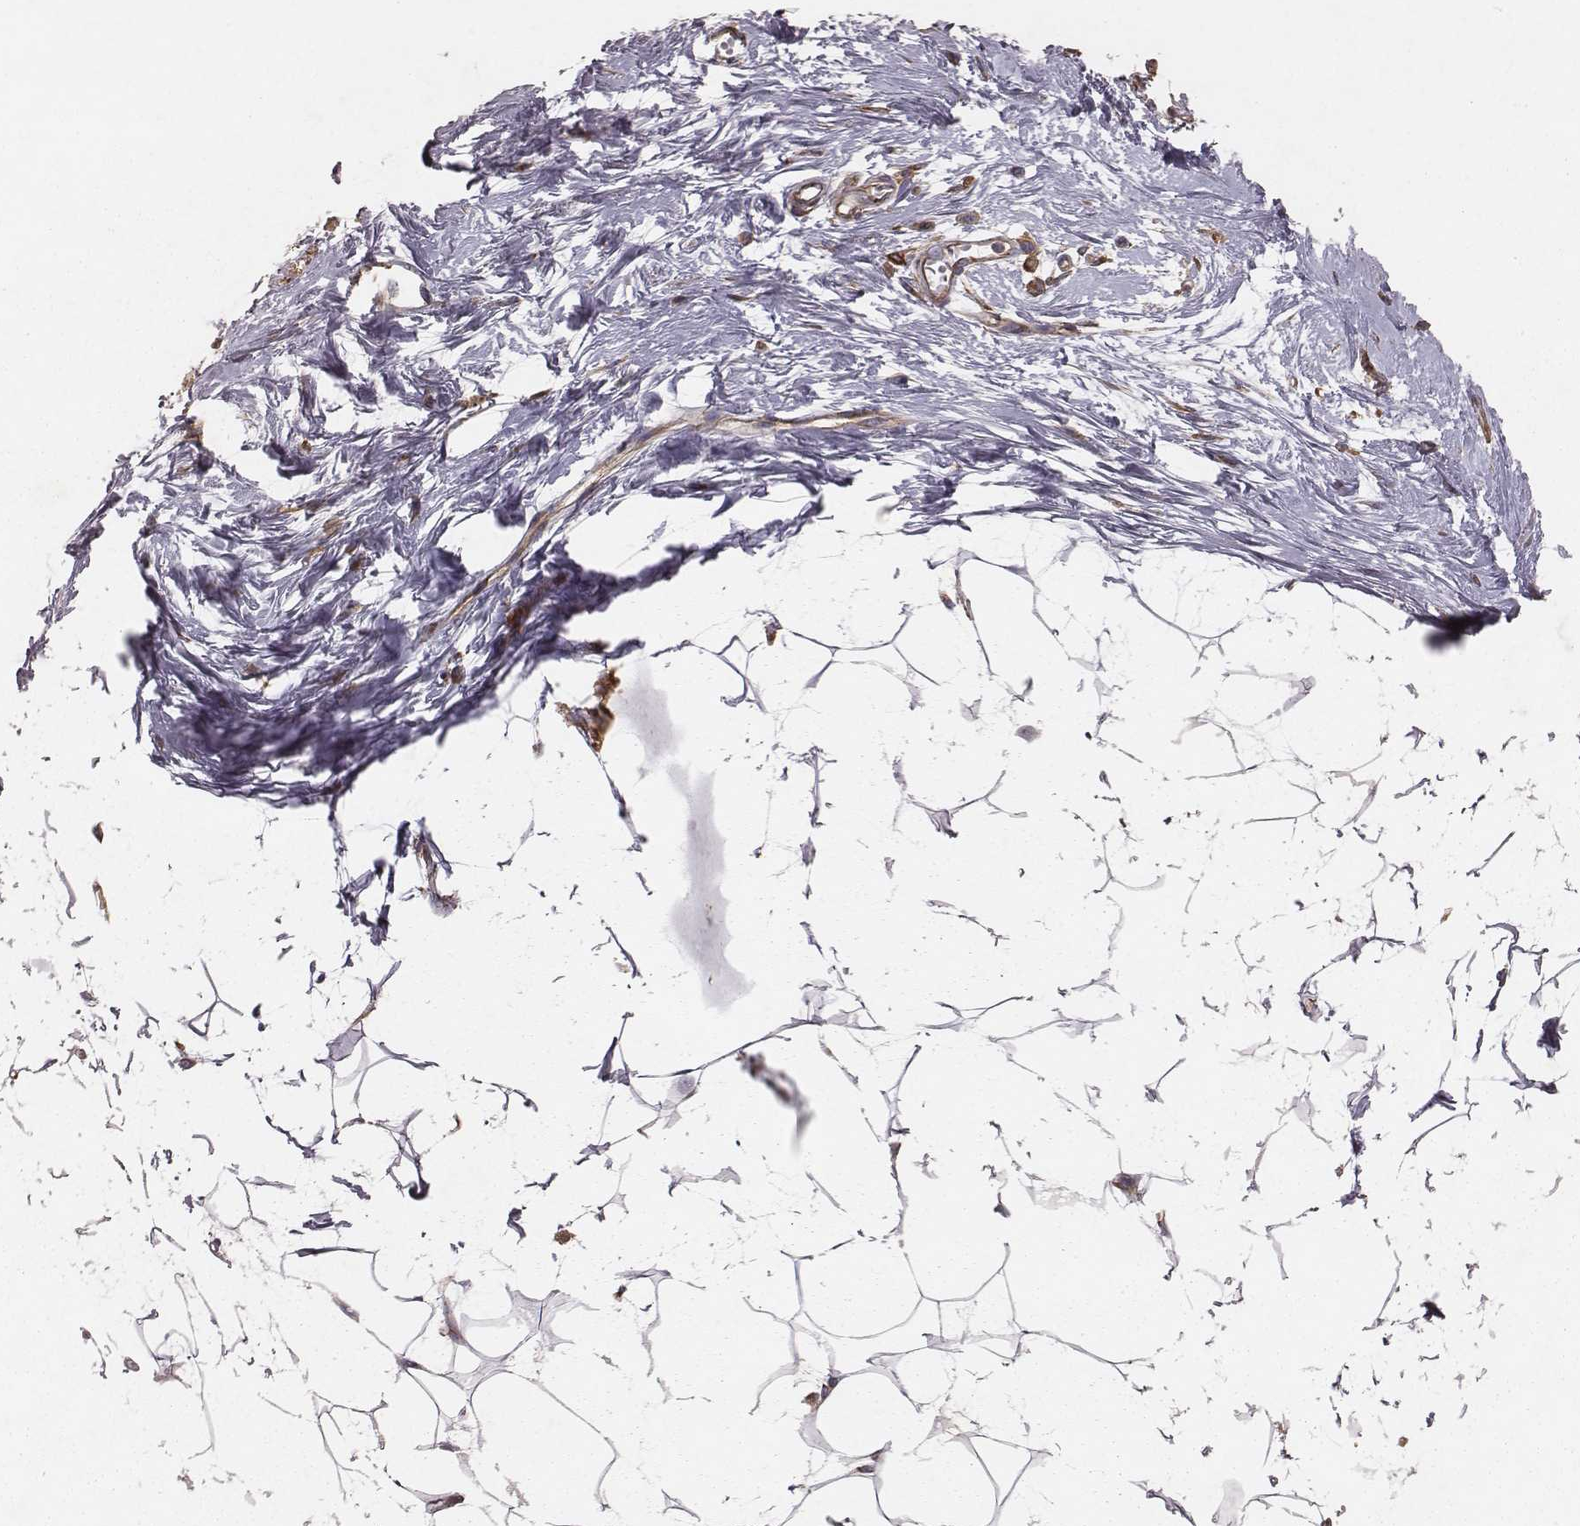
{"staining": {"intensity": "moderate", "quantity": ">75%", "location": "cytoplasmic/membranous"}, "tissue": "breast", "cell_type": "Adipocytes", "image_type": "normal", "snomed": [{"axis": "morphology", "description": "Normal tissue, NOS"}, {"axis": "topography", "description": "Breast"}], "caption": "Normal breast was stained to show a protein in brown. There is medium levels of moderate cytoplasmic/membranous staining in about >75% of adipocytes. The protein of interest is stained brown, and the nuclei are stained in blue (DAB (3,3'-diaminobenzidine) IHC with brightfield microscopy, high magnification).", "gene": "TXLNA", "patient": {"sex": "female", "age": 45}}